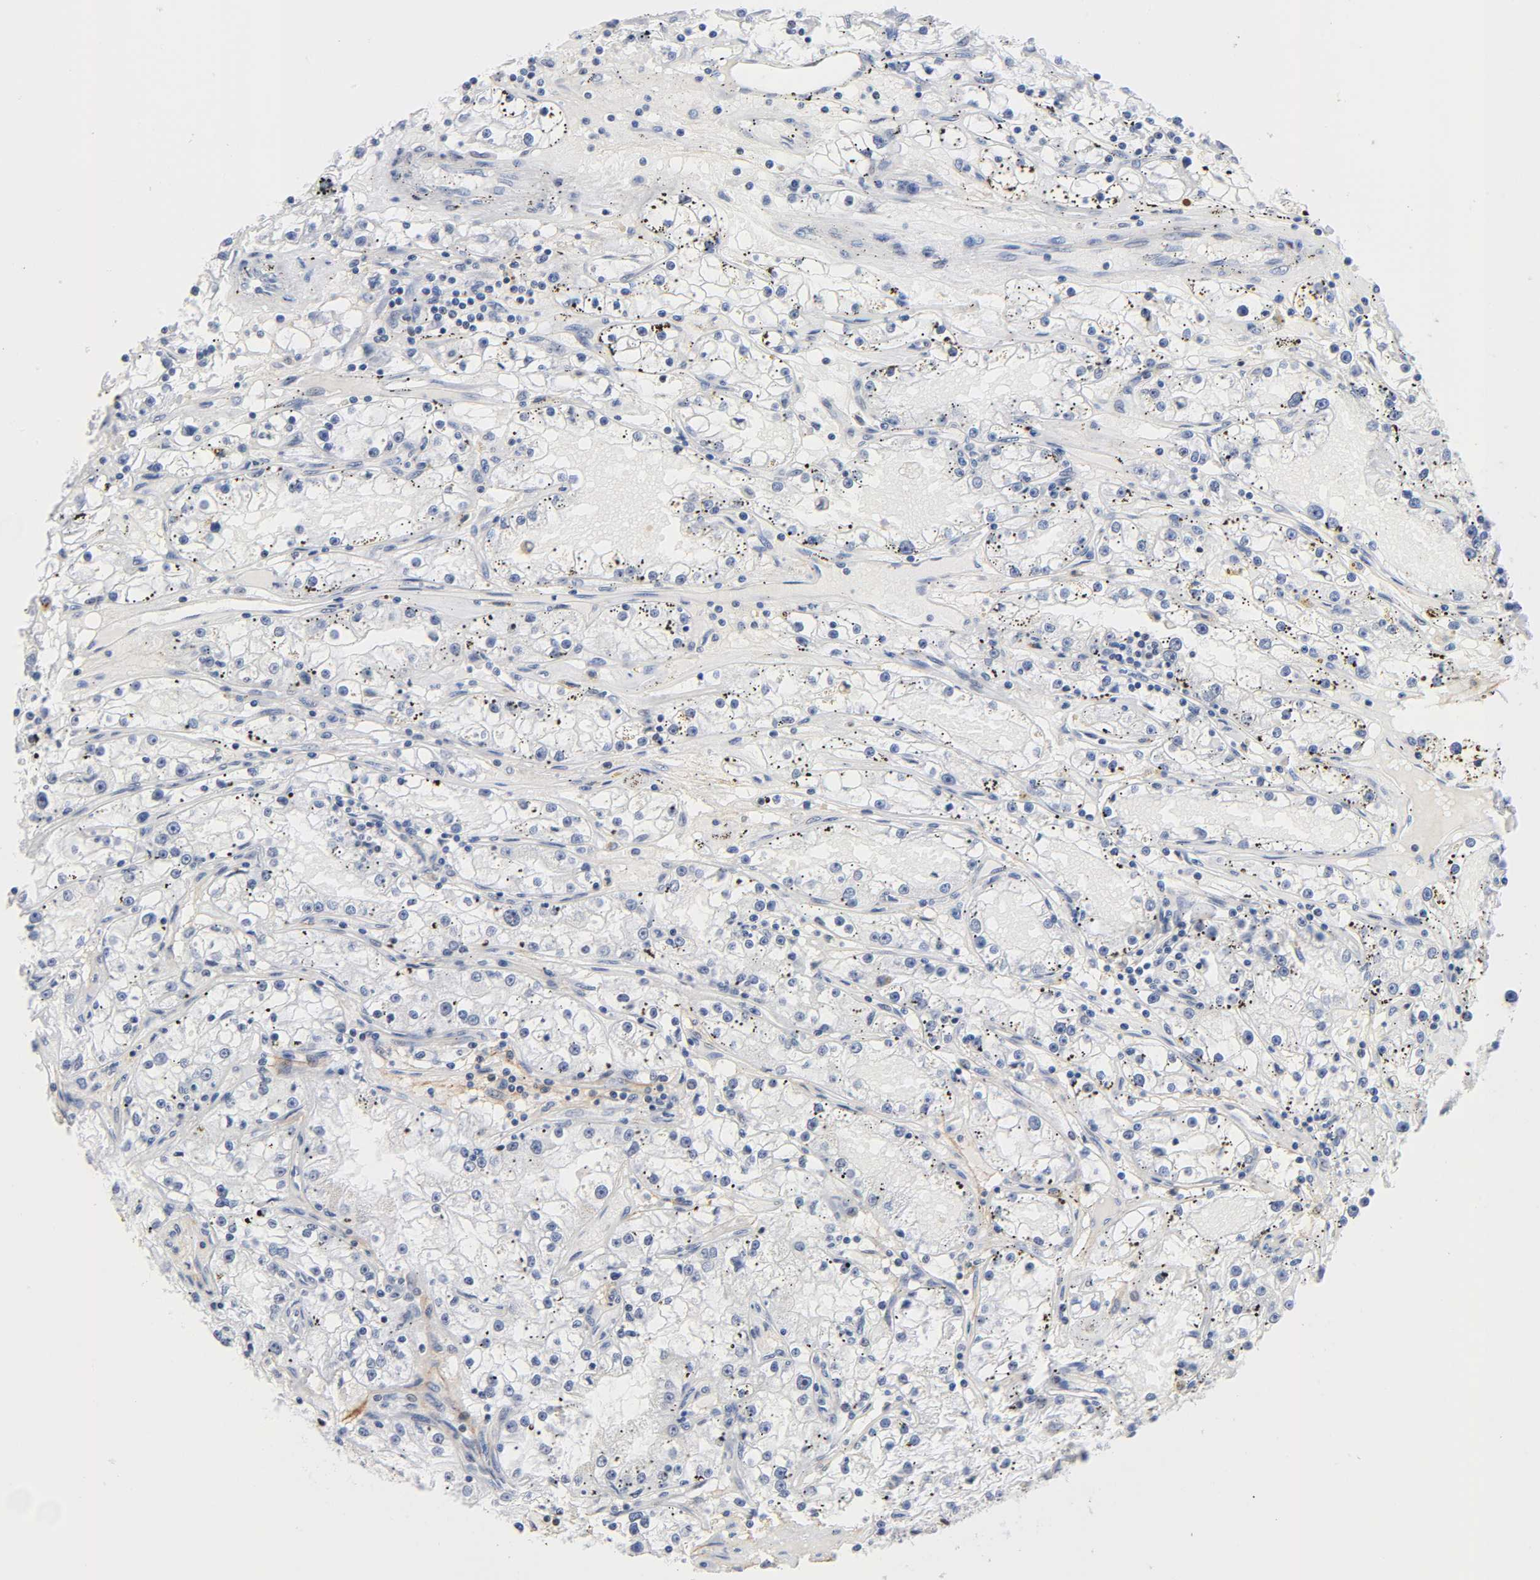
{"staining": {"intensity": "negative", "quantity": "none", "location": "none"}, "tissue": "renal cancer", "cell_type": "Tumor cells", "image_type": "cancer", "snomed": [{"axis": "morphology", "description": "Adenocarcinoma, NOS"}, {"axis": "topography", "description": "Kidney"}], "caption": "DAB (3,3'-diaminobenzidine) immunohistochemical staining of human adenocarcinoma (renal) demonstrates no significant expression in tumor cells.", "gene": "DIDO1", "patient": {"sex": "male", "age": 56}}